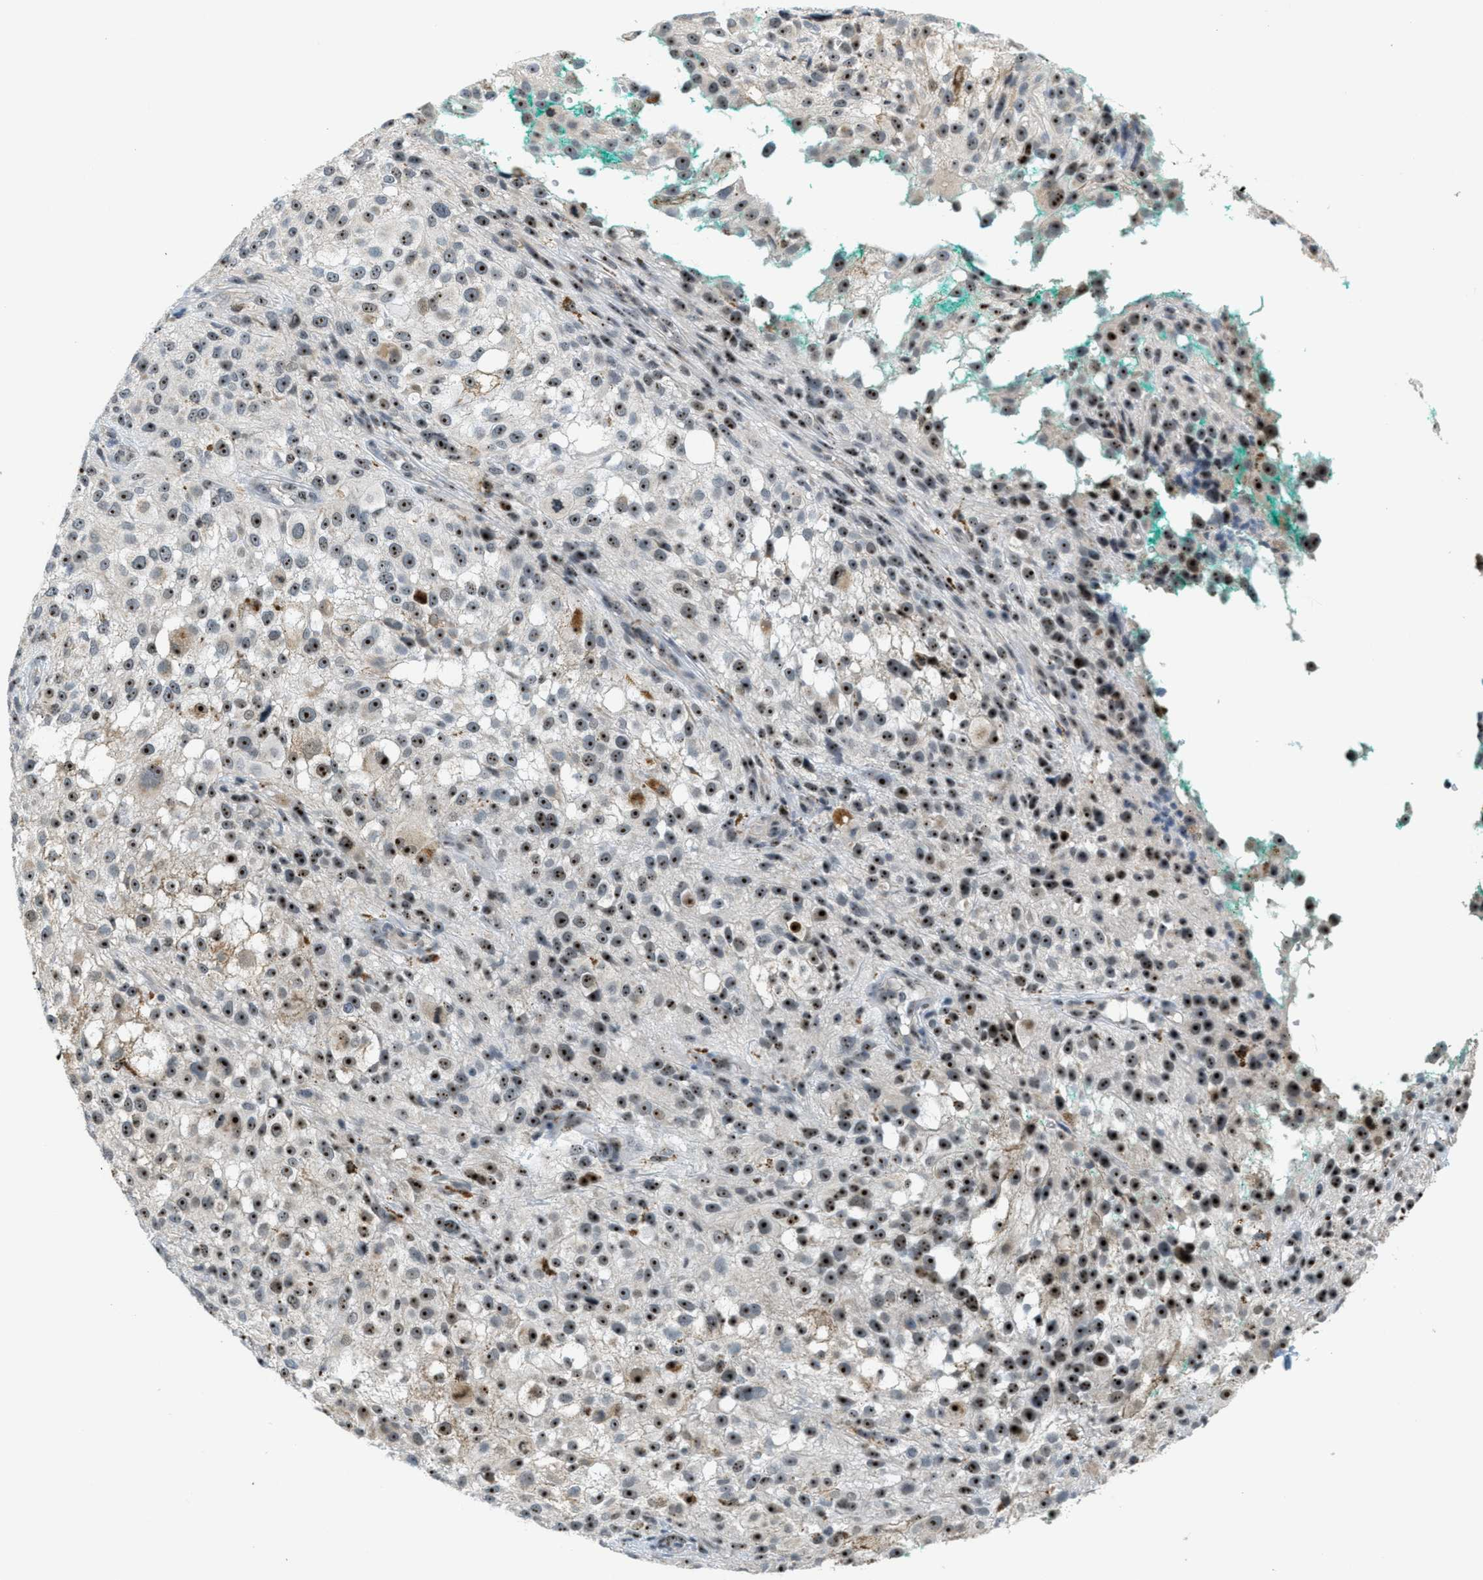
{"staining": {"intensity": "strong", "quantity": "25%-75%", "location": "nuclear"}, "tissue": "melanoma", "cell_type": "Tumor cells", "image_type": "cancer", "snomed": [{"axis": "morphology", "description": "Necrosis, NOS"}, {"axis": "morphology", "description": "Malignant melanoma, NOS"}, {"axis": "topography", "description": "Skin"}], "caption": "IHC histopathology image of neoplastic tissue: human malignant melanoma stained using immunohistochemistry (IHC) reveals high levels of strong protein expression localized specifically in the nuclear of tumor cells, appearing as a nuclear brown color.", "gene": "DDX47", "patient": {"sex": "female", "age": 87}}